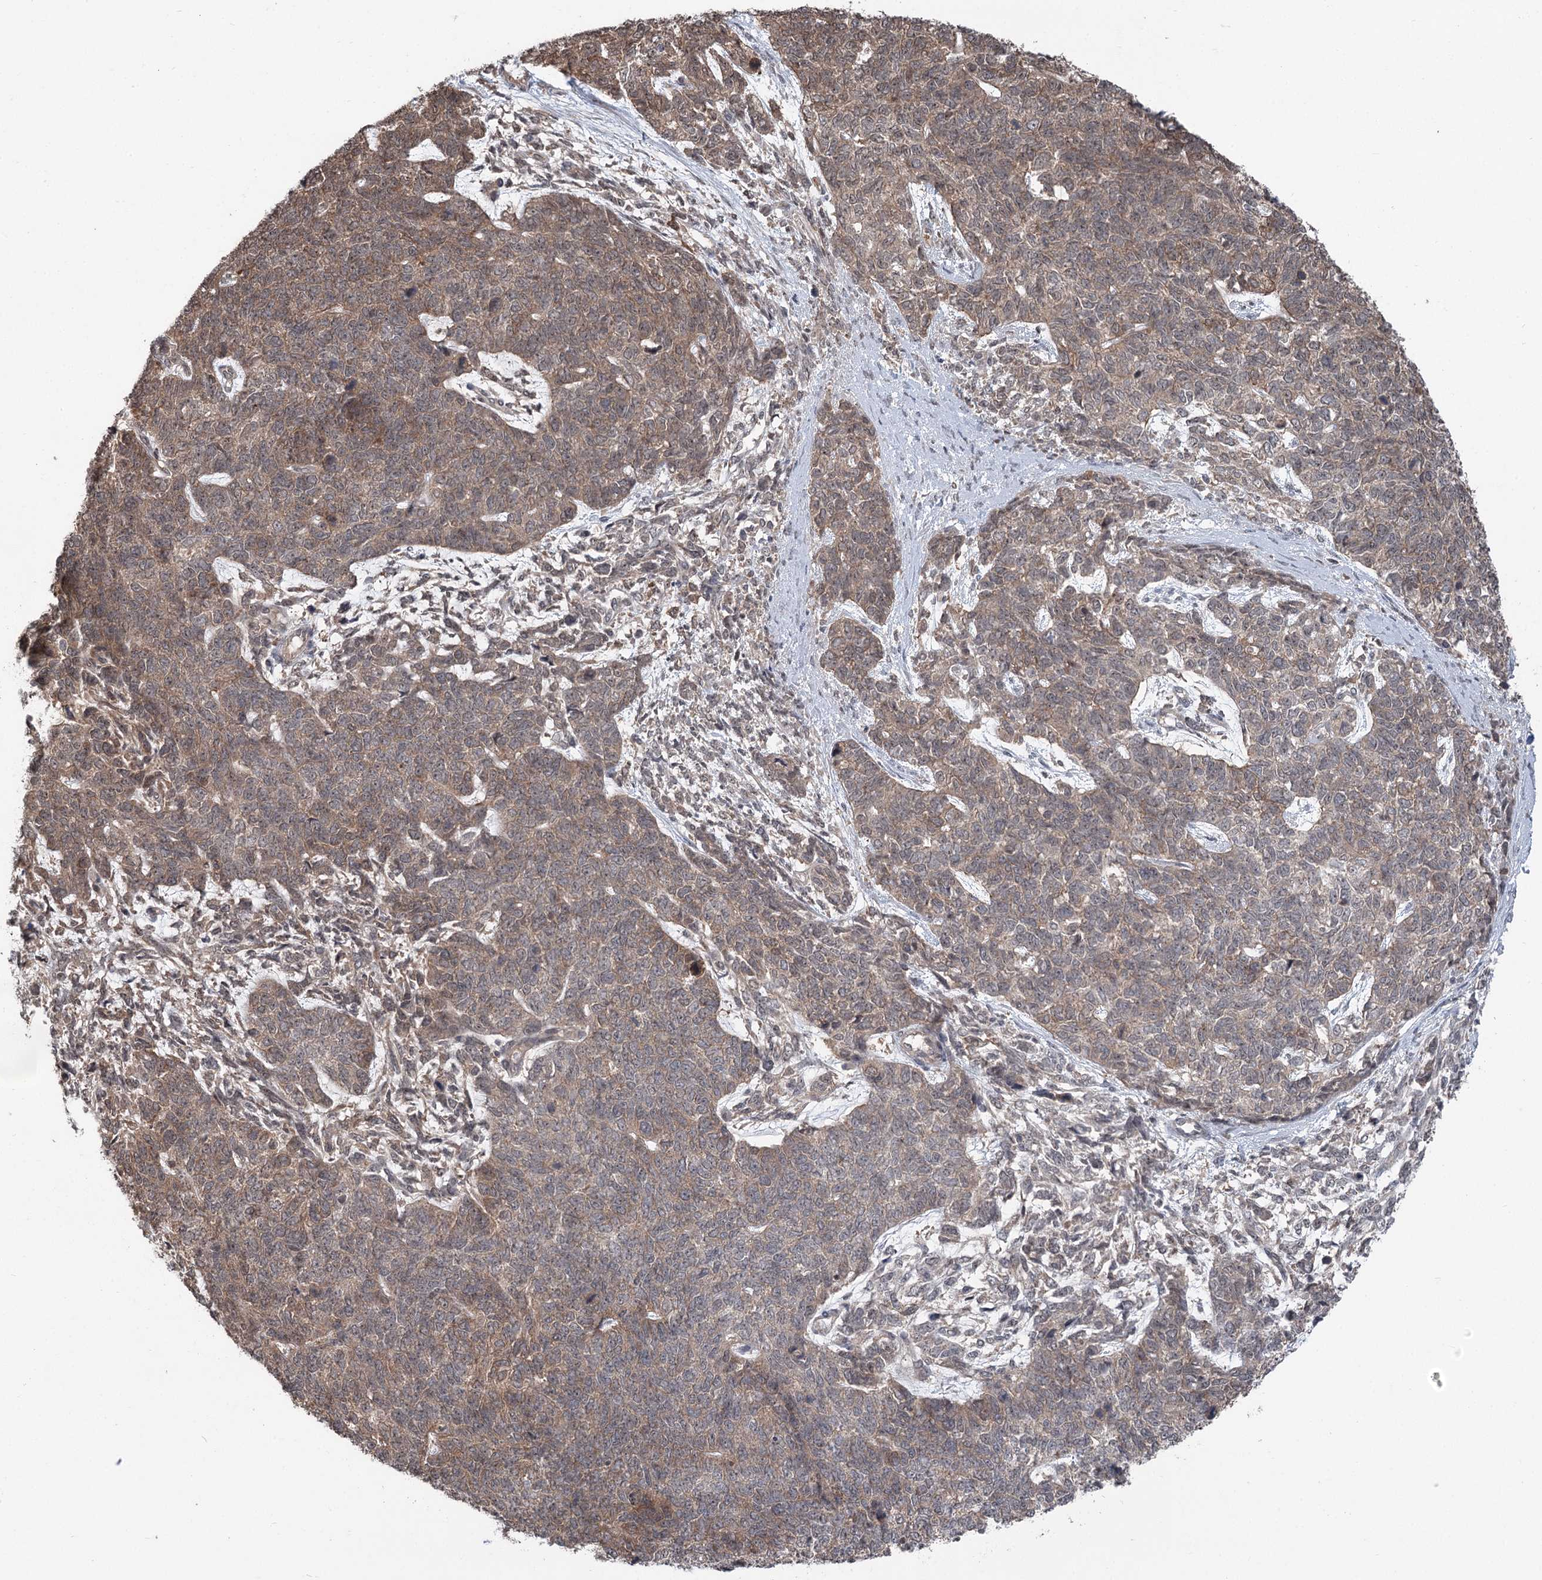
{"staining": {"intensity": "moderate", "quantity": ">75%", "location": "cytoplasmic/membranous"}, "tissue": "cervical cancer", "cell_type": "Tumor cells", "image_type": "cancer", "snomed": [{"axis": "morphology", "description": "Squamous cell carcinoma, NOS"}, {"axis": "topography", "description": "Cervix"}], "caption": "Approximately >75% of tumor cells in human cervical cancer (squamous cell carcinoma) demonstrate moderate cytoplasmic/membranous protein positivity as visualized by brown immunohistochemical staining.", "gene": "CCSER2", "patient": {"sex": "female", "age": 63}}